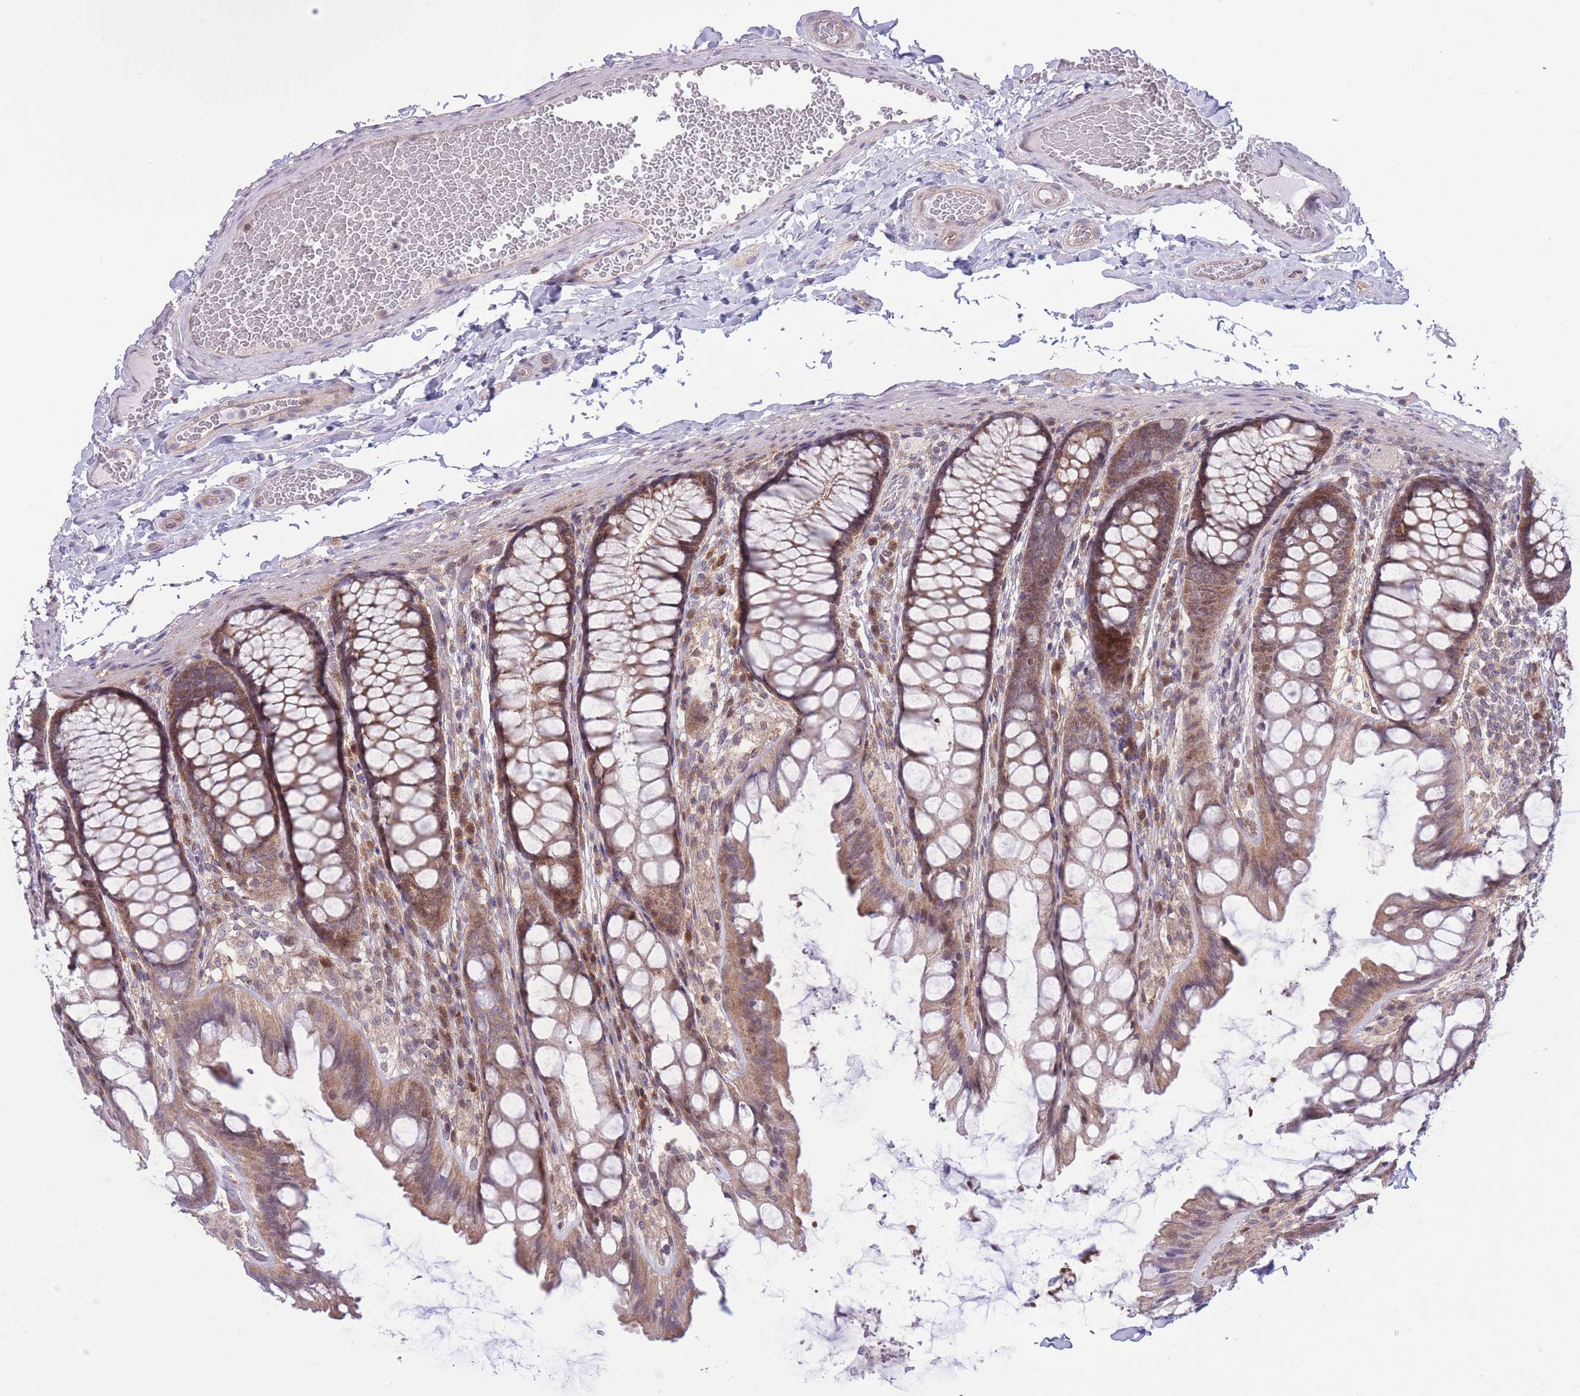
{"staining": {"intensity": "weak", "quantity": ">75%", "location": "cytoplasmic/membranous"}, "tissue": "colon", "cell_type": "Endothelial cells", "image_type": "normal", "snomed": [{"axis": "morphology", "description": "Normal tissue, NOS"}, {"axis": "topography", "description": "Colon"}], "caption": "High-magnification brightfield microscopy of benign colon stained with DAB (brown) and counterstained with hematoxylin (blue). endothelial cells exhibit weak cytoplasmic/membranous staining is appreciated in about>75% of cells. (Stains: DAB in brown, nuclei in blue, Microscopy: brightfield microscopy at high magnification).", "gene": "RIC8A", "patient": {"sex": "male", "age": 47}}